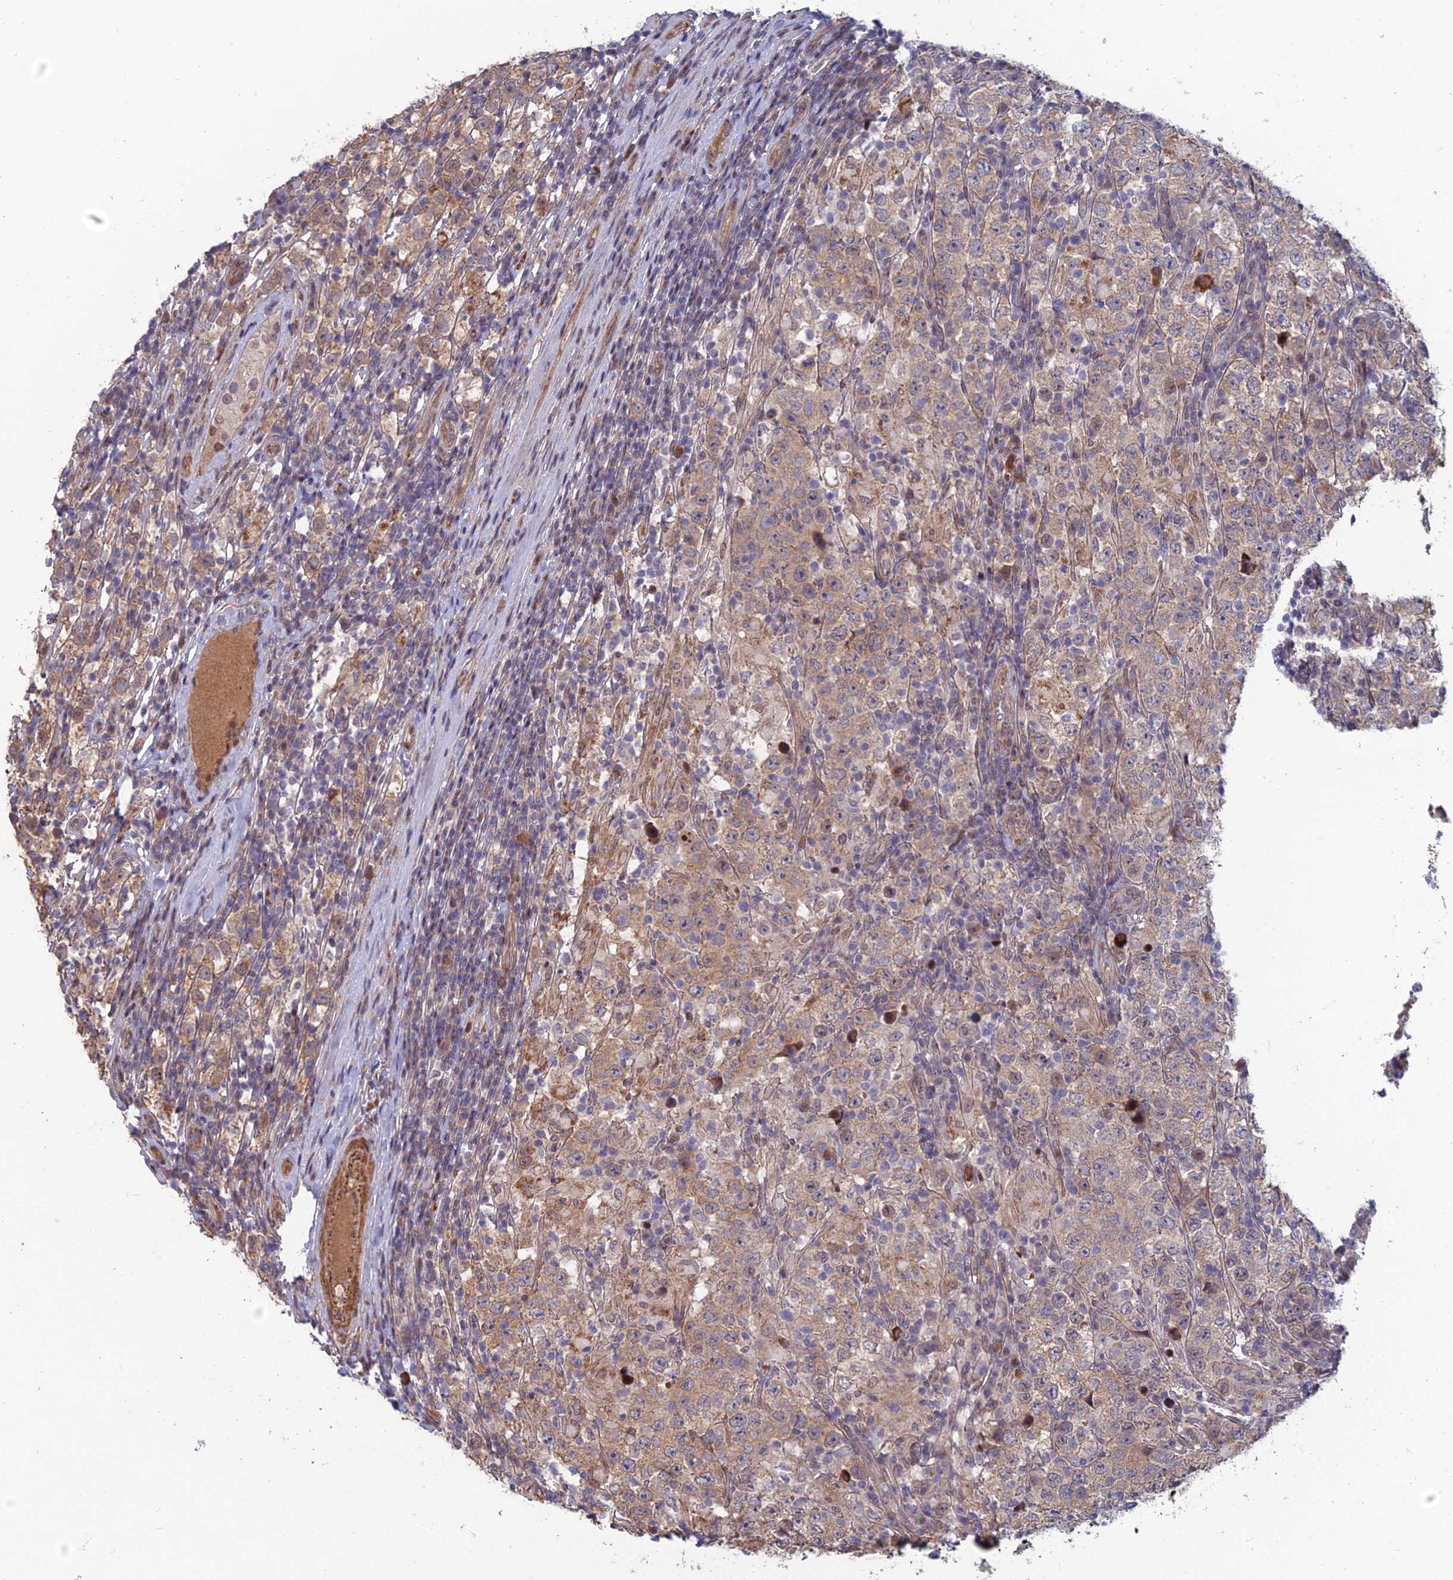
{"staining": {"intensity": "weak", "quantity": "25%-75%", "location": "cytoplasmic/membranous"}, "tissue": "testis cancer", "cell_type": "Tumor cells", "image_type": "cancer", "snomed": [{"axis": "morphology", "description": "Normal tissue, NOS"}, {"axis": "morphology", "description": "Urothelial carcinoma, High grade"}, {"axis": "morphology", "description": "Seminoma, NOS"}, {"axis": "morphology", "description": "Carcinoma, Embryonal, NOS"}, {"axis": "topography", "description": "Urinary bladder"}, {"axis": "topography", "description": "Testis"}], "caption": "DAB immunohistochemical staining of testis embryonal carcinoma reveals weak cytoplasmic/membranous protein staining in approximately 25%-75% of tumor cells.", "gene": "CCDC183", "patient": {"sex": "male", "age": 41}}